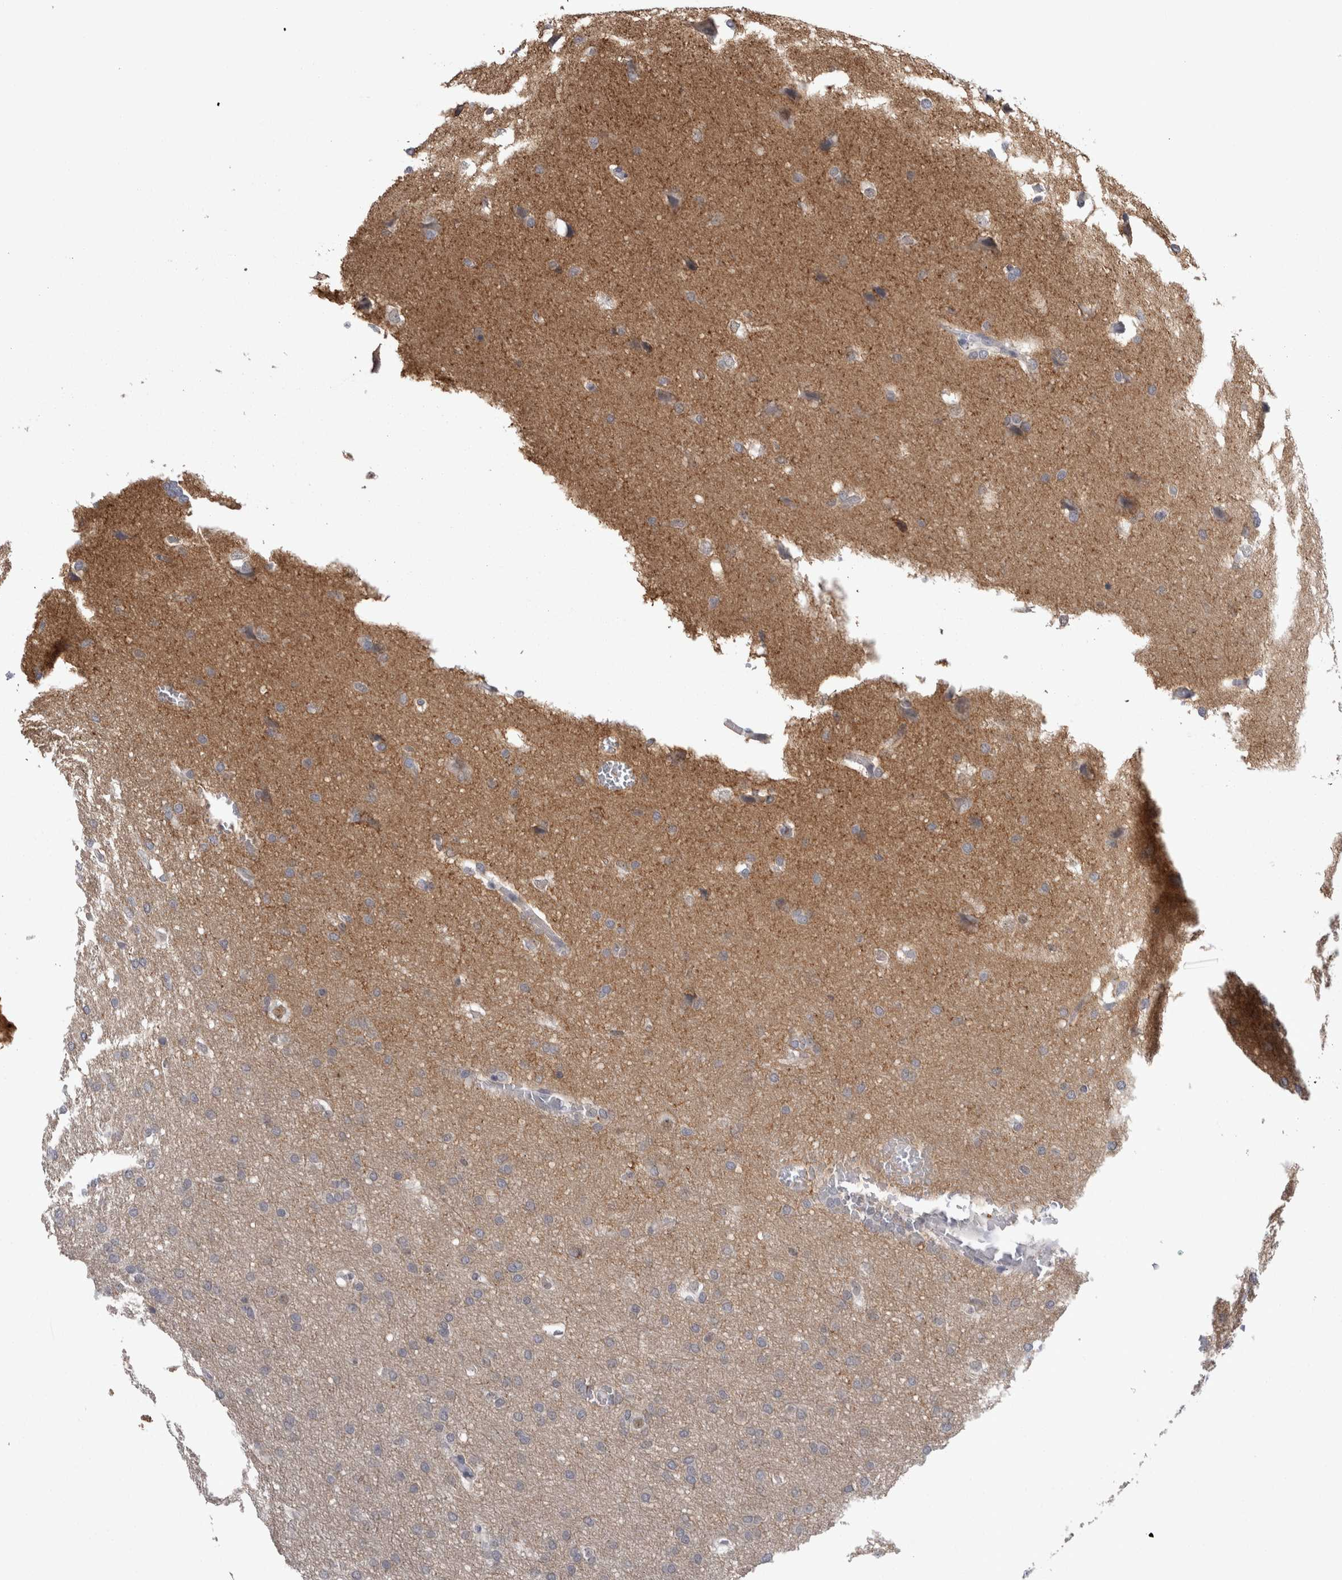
{"staining": {"intensity": "negative", "quantity": "none", "location": "none"}, "tissue": "glioma", "cell_type": "Tumor cells", "image_type": "cancer", "snomed": [{"axis": "morphology", "description": "Glioma, malignant, Low grade"}, {"axis": "topography", "description": "Brain"}], "caption": "This is an immunohistochemistry image of human malignant glioma (low-grade). There is no staining in tumor cells.", "gene": "PEBP4", "patient": {"sex": "female", "age": 37}}